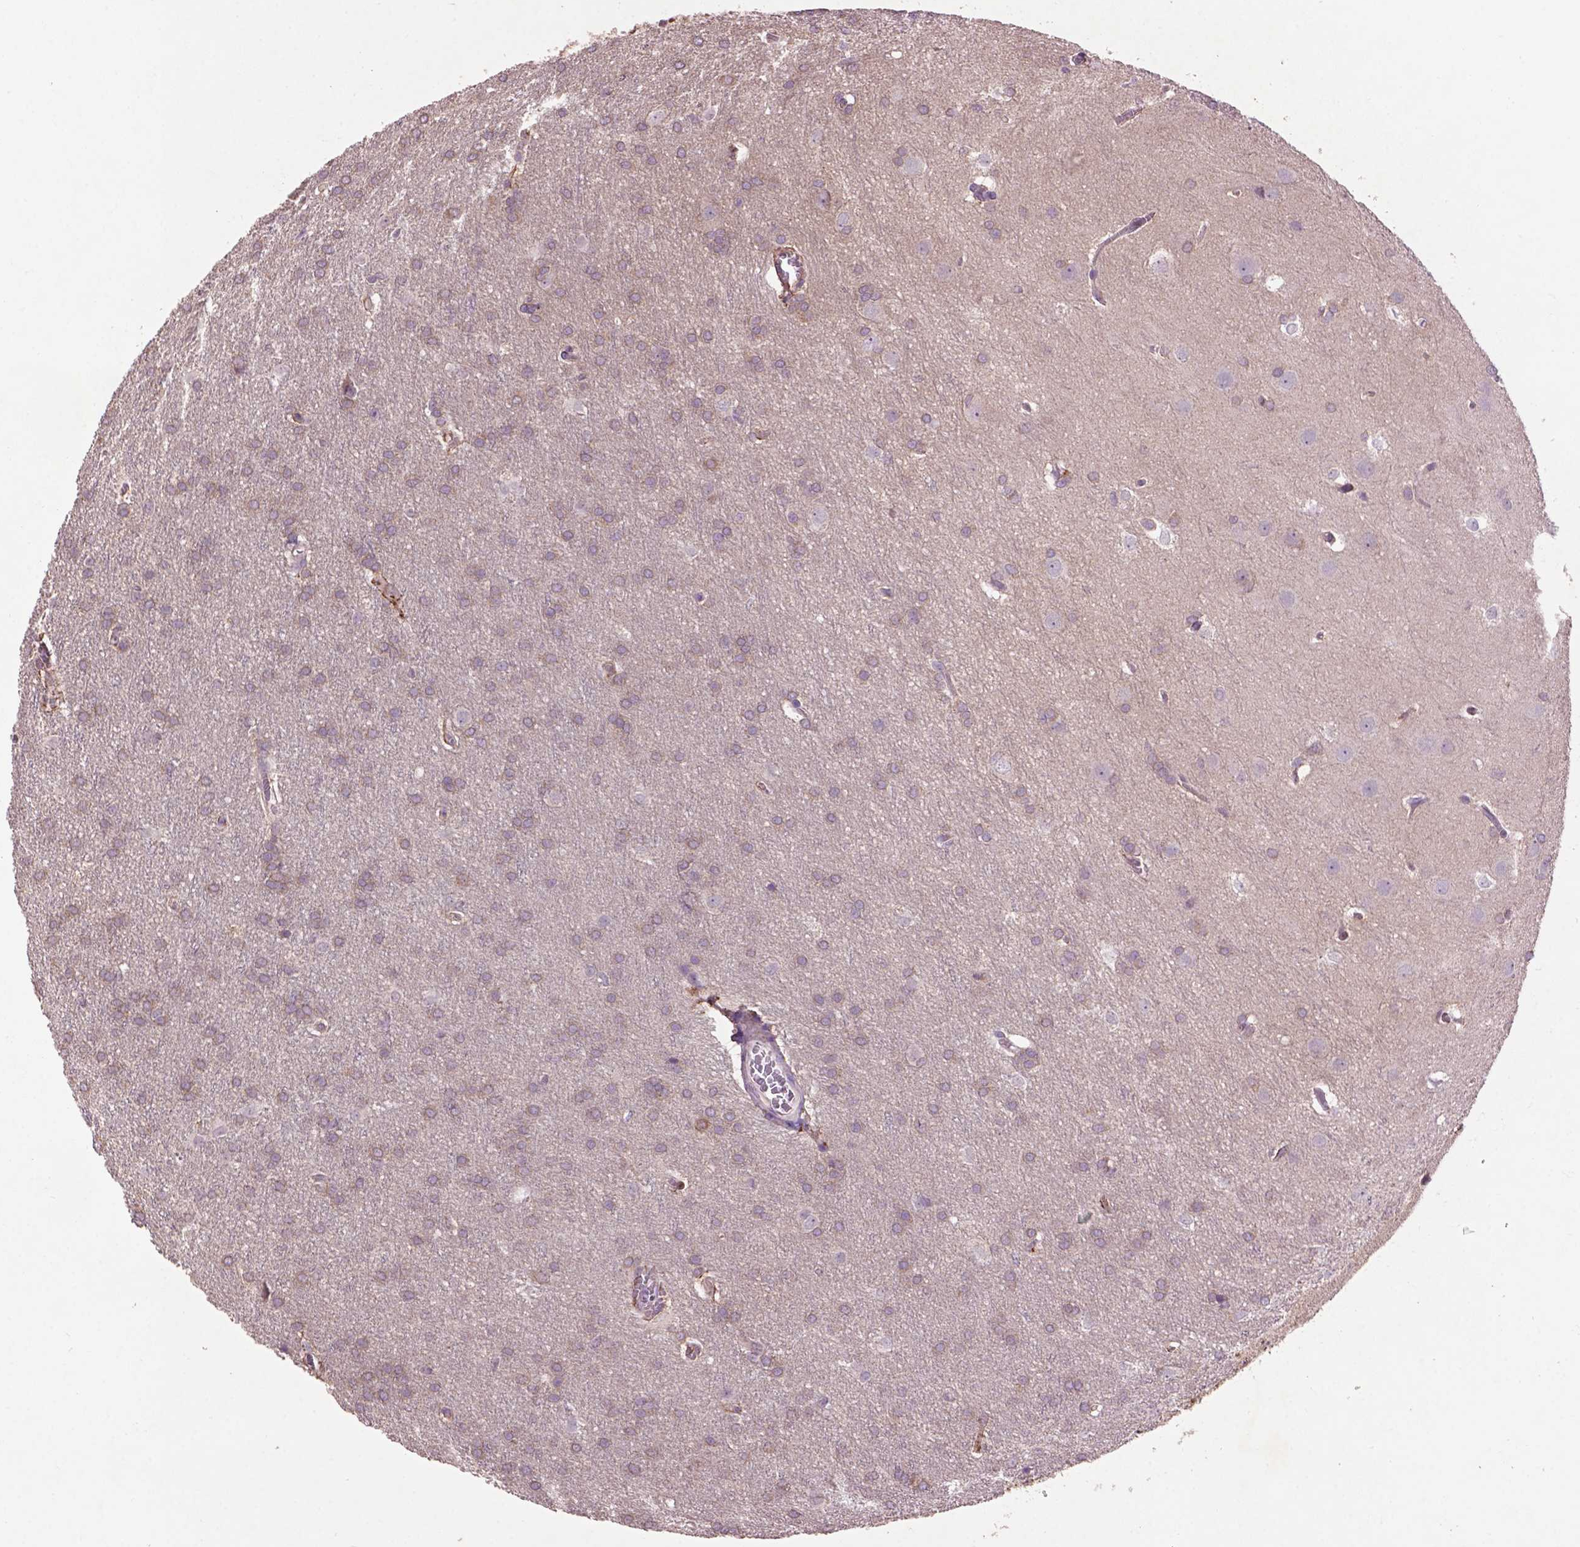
{"staining": {"intensity": "weak", "quantity": ">75%", "location": "cytoplasmic/membranous"}, "tissue": "glioma", "cell_type": "Tumor cells", "image_type": "cancer", "snomed": [{"axis": "morphology", "description": "Glioma, malignant, Low grade"}, {"axis": "topography", "description": "Brain"}], "caption": "Malignant glioma (low-grade) stained for a protein demonstrates weak cytoplasmic/membranous positivity in tumor cells.", "gene": "LRRC3C", "patient": {"sex": "female", "age": 32}}